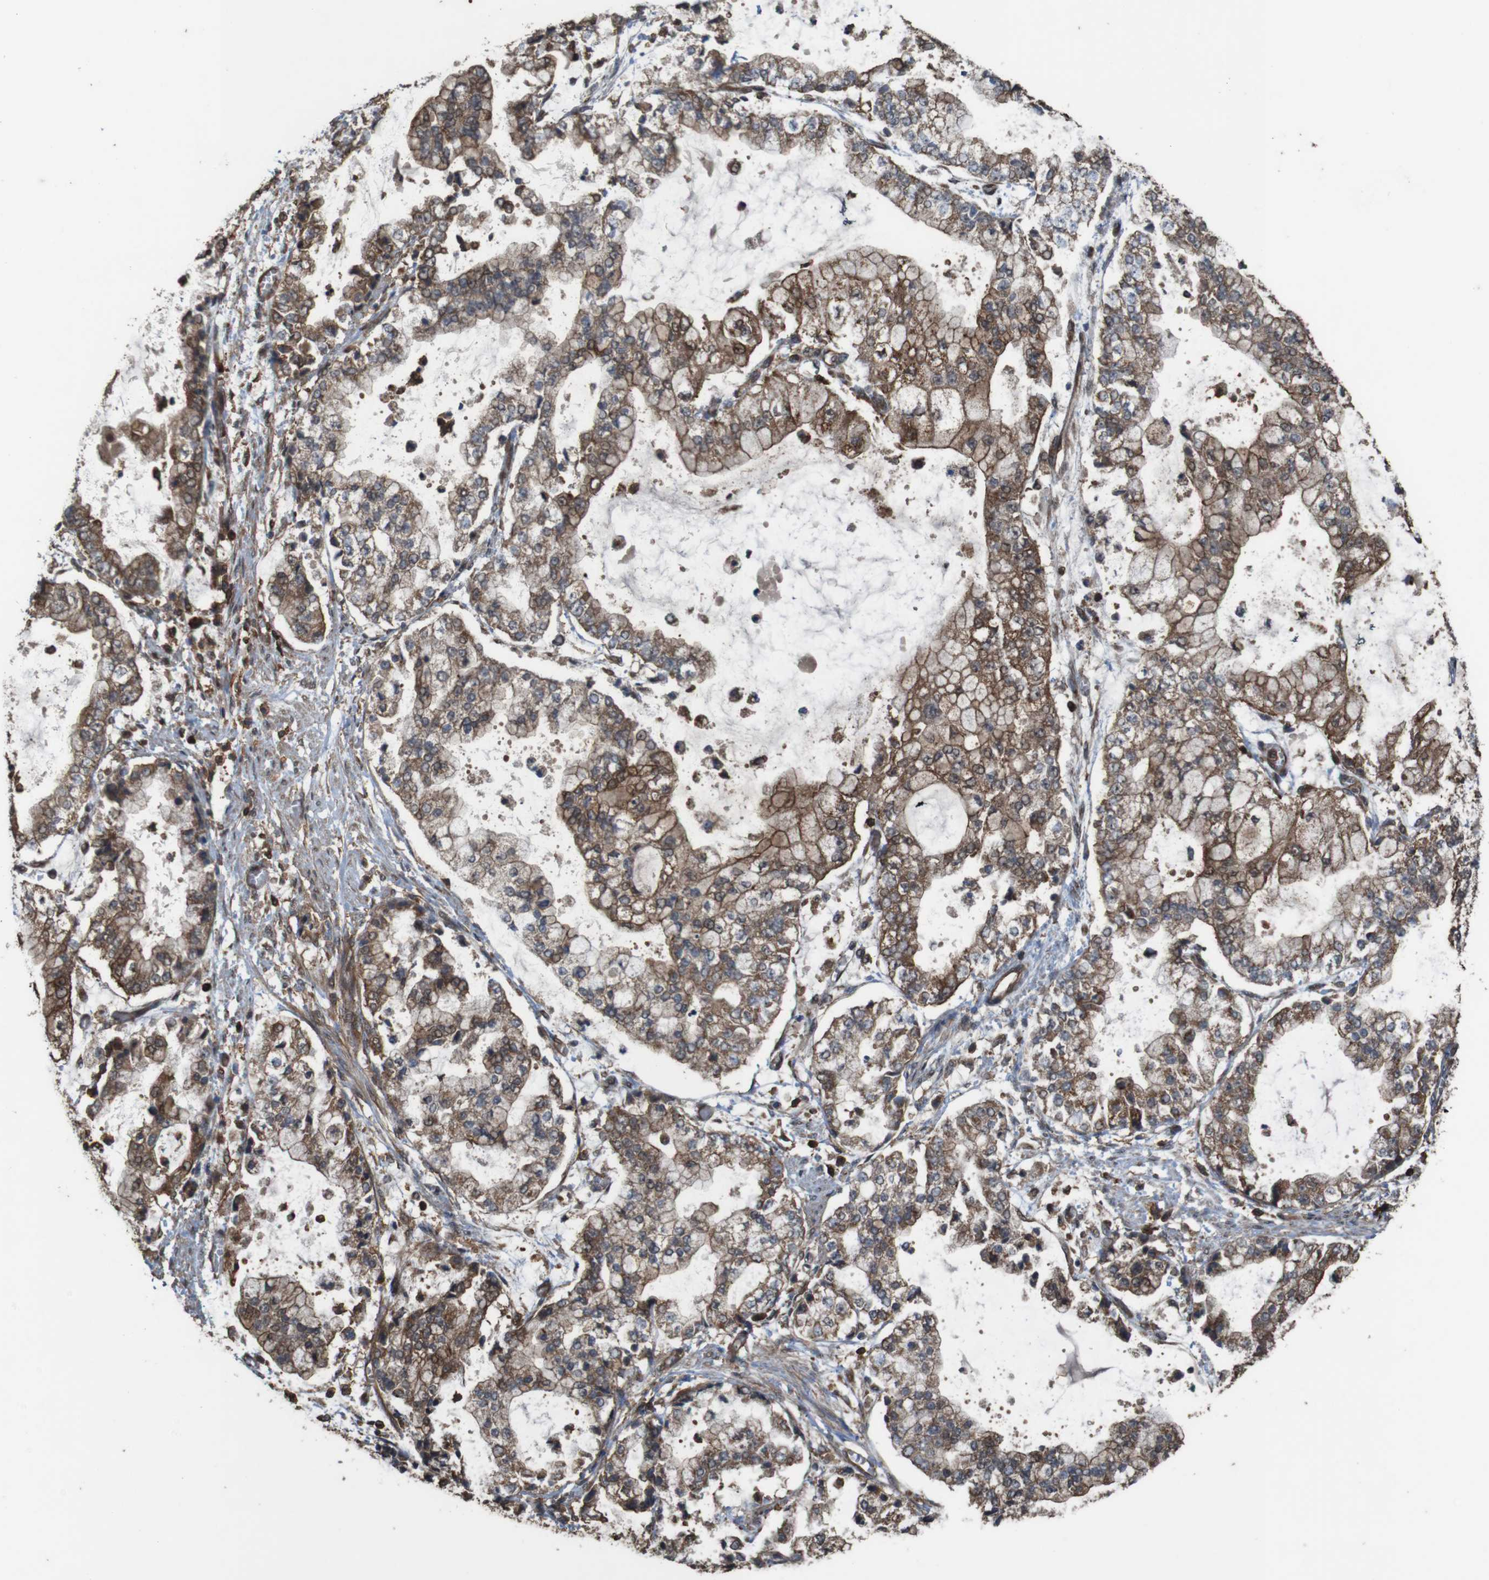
{"staining": {"intensity": "moderate", "quantity": ">75%", "location": "cytoplasmic/membranous"}, "tissue": "stomach cancer", "cell_type": "Tumor cells", "image_type": "cancer", "snomed": [{"axis": "morphology", "description": "Adenocarcinoma, NOS"}, {"axis": "topography", "description": "Stomach"}], "caption": "DAB immunohistochemical staining of human stomach cancer demonstrates moderate cytoplasmic/membranous protein staining in about >75% of tumor cells.", "gene": "BAG4", "patient": {"sex": "male", "age": 76}}